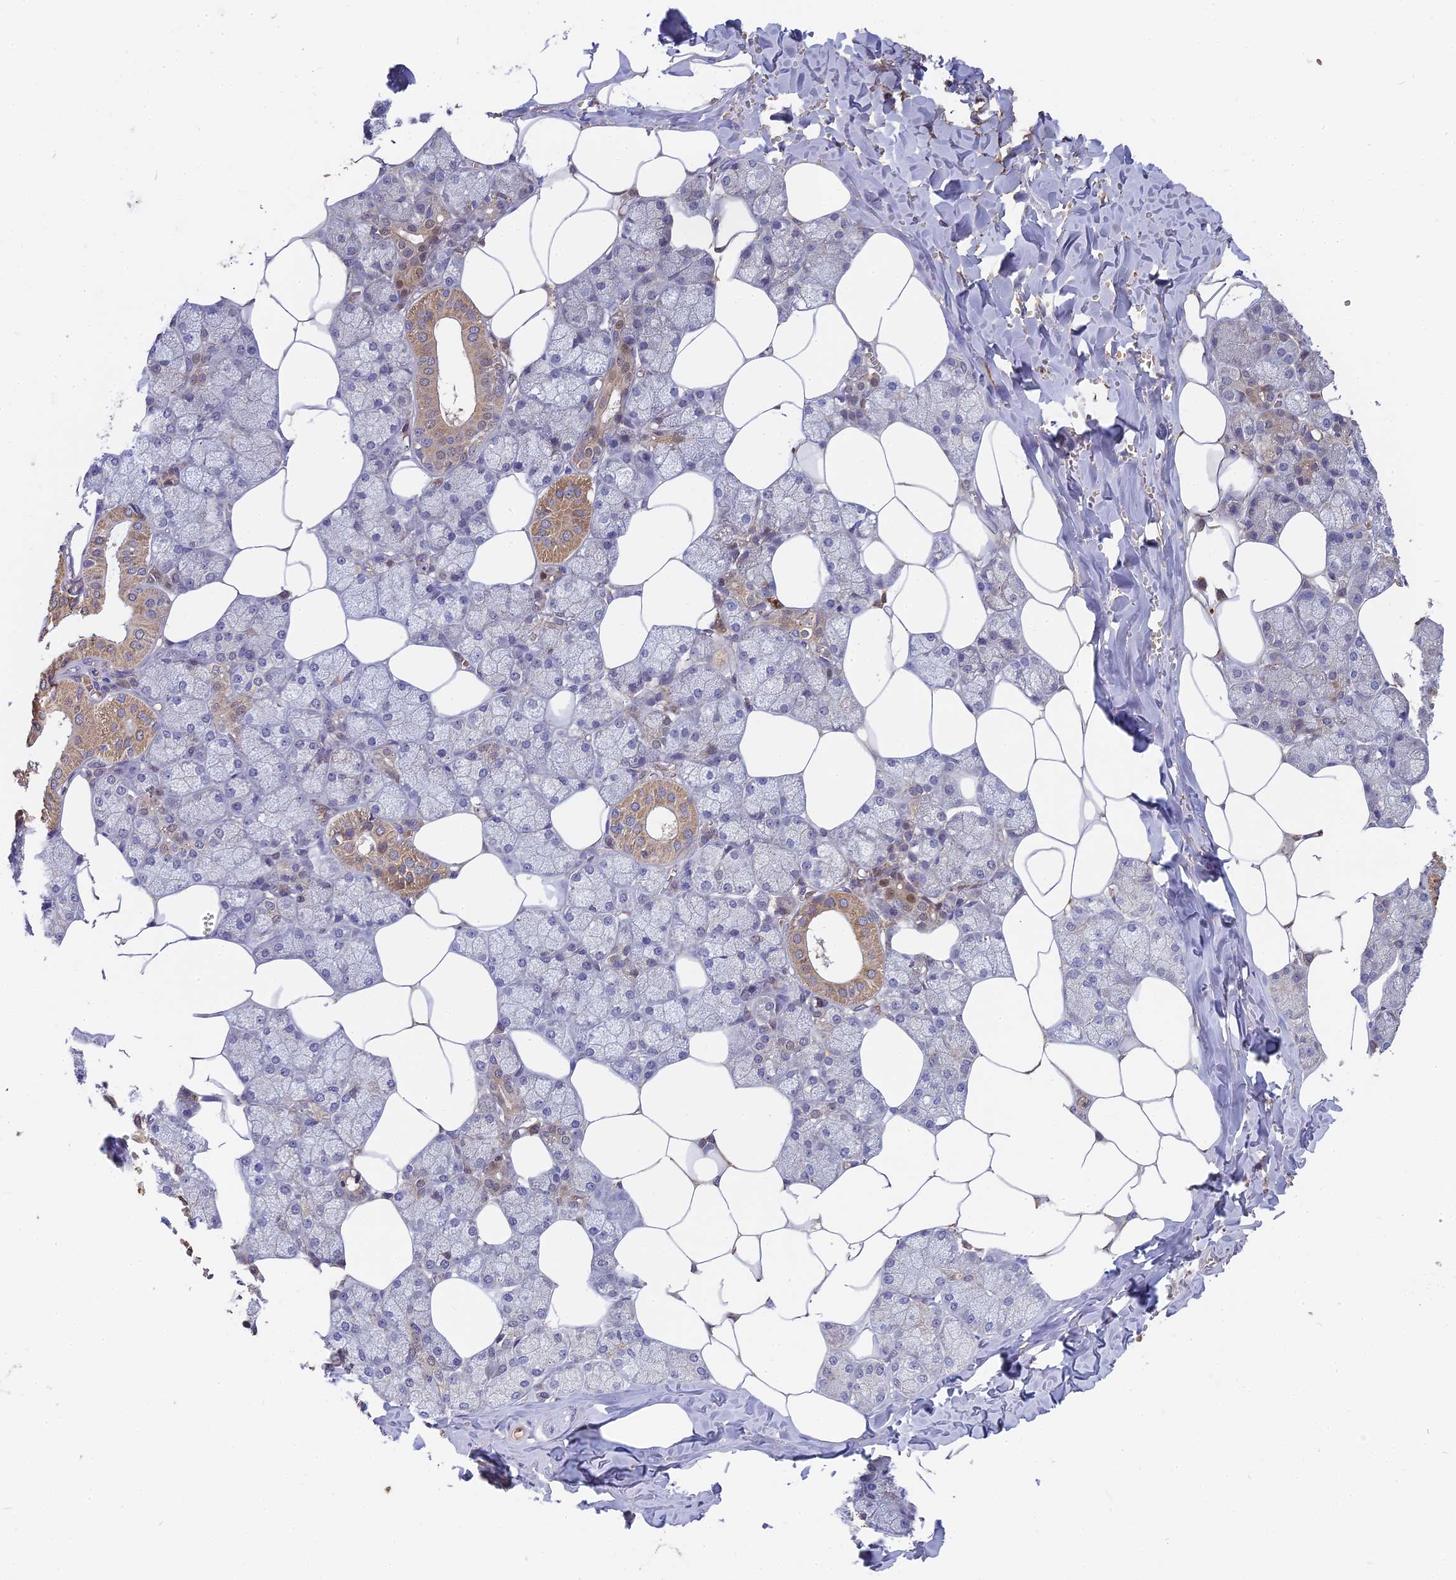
{"staining": {"intensity": "strong", "quantity": "<25%", "location": "cytoplasmic/membranous"}, "tissue": "salivary gland", "cell_type": "Glandular cells", "image_type": "normal", "snomed": [{"axis": "morphology", "description": "Normal tissue, NOS"}, {"axis": "topography", "description": "Salivary gland"}], "caption": "This micrograph shows immunohistochemistry staining of unremarkable human salivary gland, with medium strong cytoplasmic/membranous expression in approximately <25% of glandular cells.", "gene": "RPIA", "patient": {"sex": "male", "age": 62}}